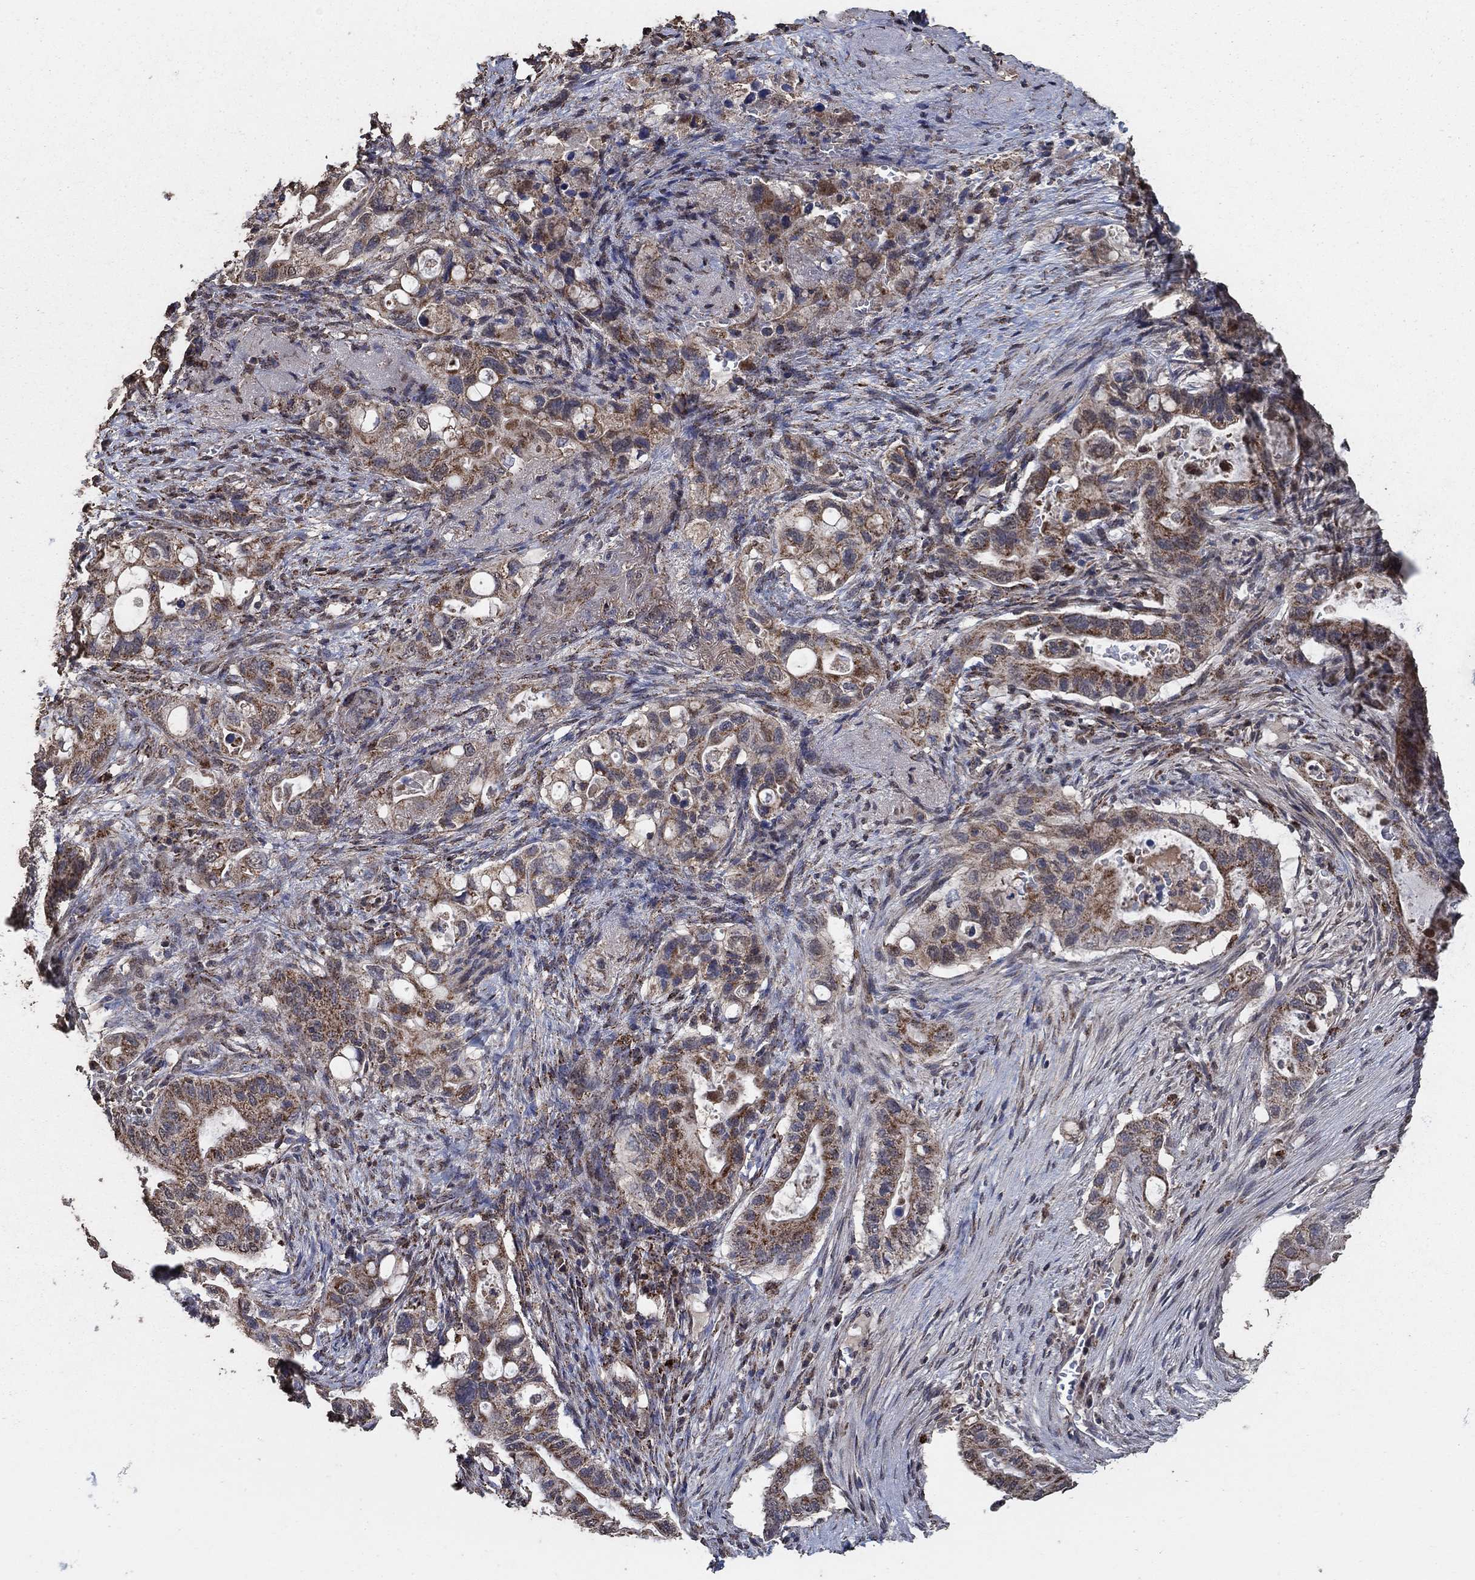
{"staining": {"intensity": "strong", "quantity": "25%-75%", "location": "cytoplasmic/membranous"}, "tissue": "pancreatic cancer", "cell_type": "Tumor cells", "image_type": "cancer", "snomed": [{"axis": "morphology", "description": "Adenocarcinoma, NOS"}, {"axis": "topography", "description": "Pancreas"}], "caption": "This is a micrograph of immunohistochemistry staining of pancreatic cancer, which shows strong staining in the cytoplasmic/membranous of tumor cells.", "gene": "MRPS24", "patient": {"sex": "female", "age": 72}}